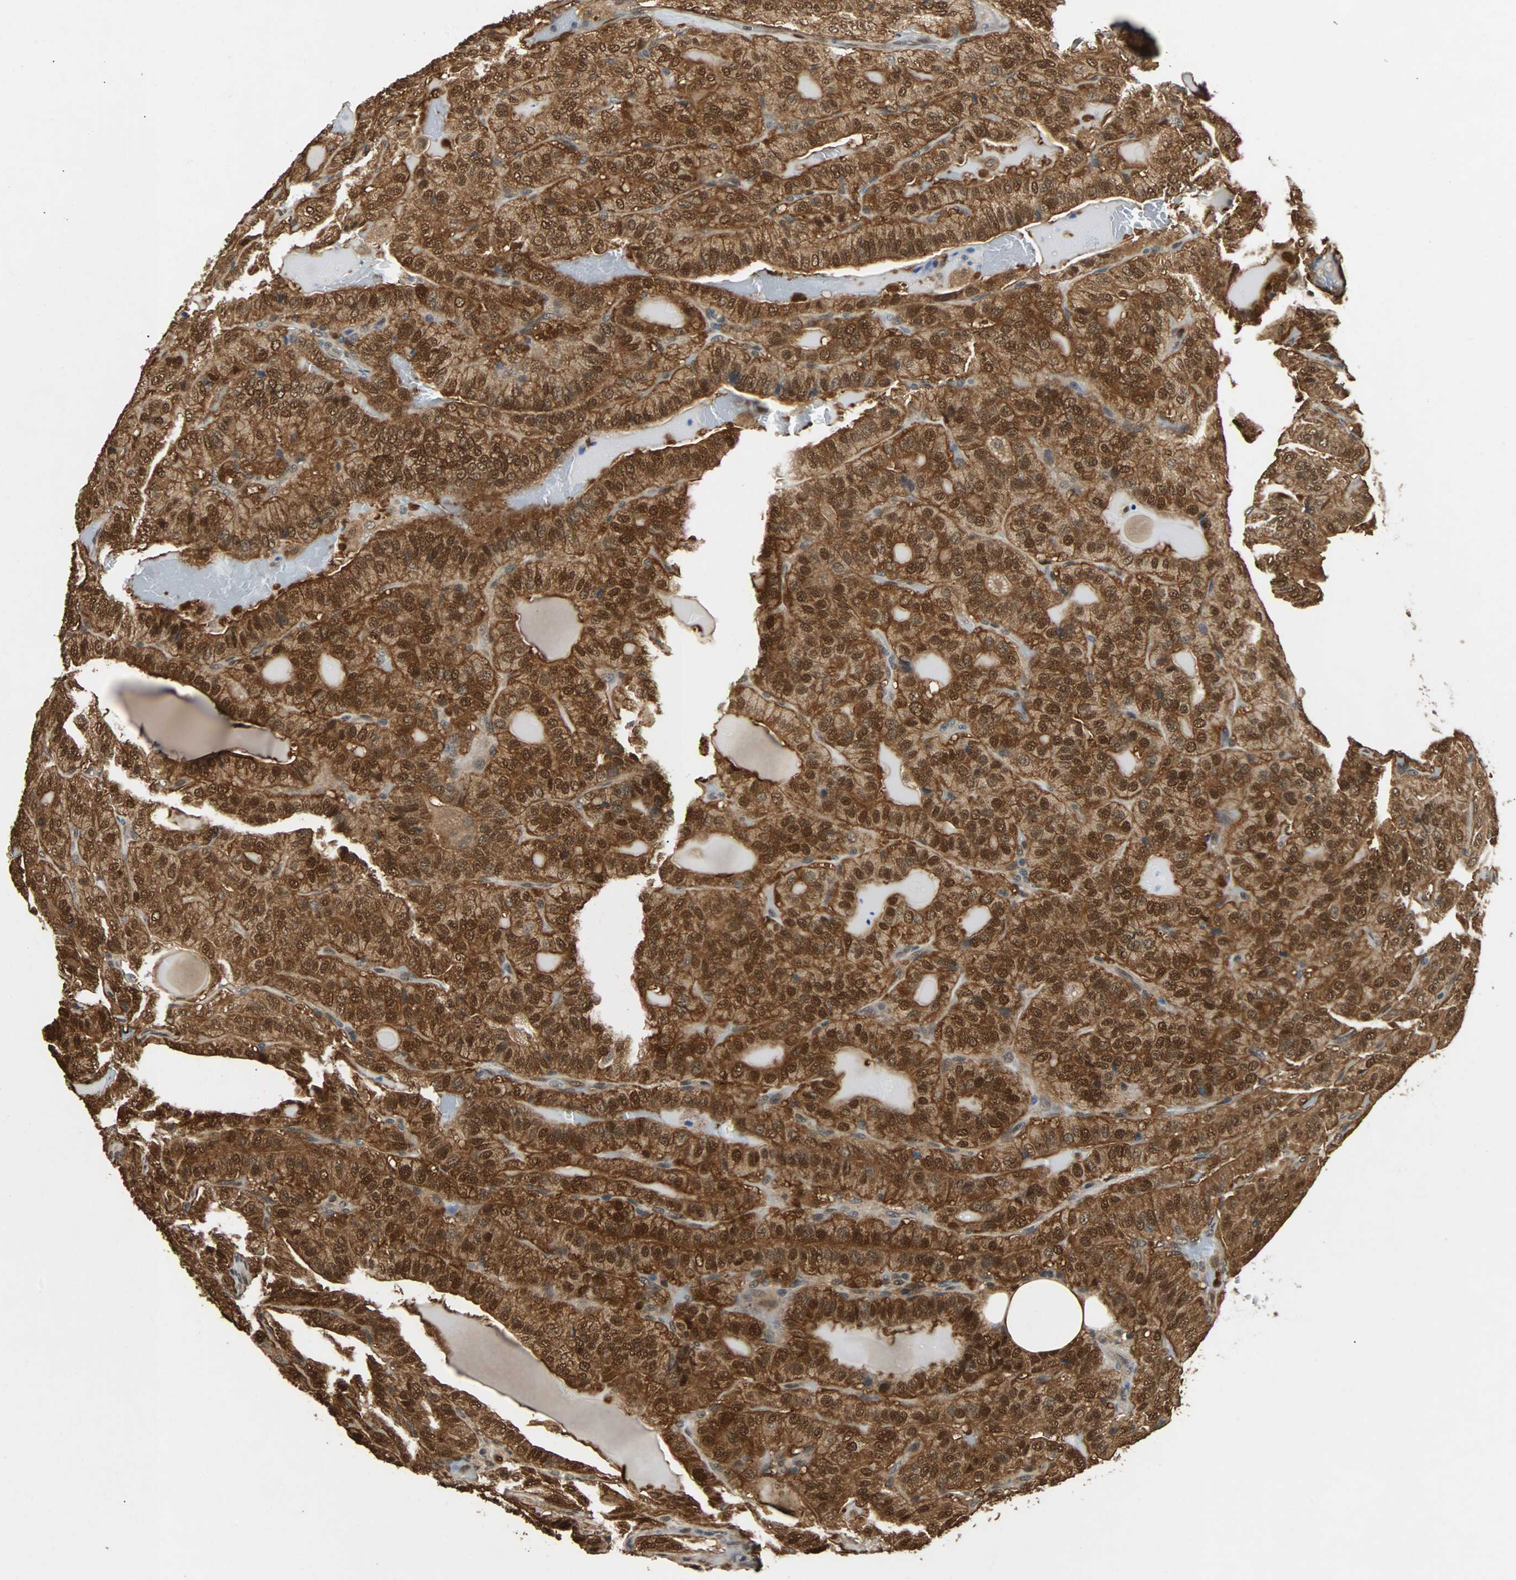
{"staining": {"intensity": "strong", "quantity": ">75%", "location": "cytoplasmic/membranous,nuclear"}, "tissue": "thyroid cancer", "cell_type": "Tumor cells", "image_type": "cancer", "snomed": [{"axis": "morphology", "description": "Papillary adenocarcinoma, NOS"}, {"axis": "topography", "description": "Thyroid gland"}], "caption": "Papillary adenocarcinoma (thyroid) tissue exhibits strong cytoplasmic/membranous and nuclear positivity in approximately >75% of tumor cells, visualized by immunohistochemistry. Immunohistochemistry (ihc) stains the protein of interest in brown and the nuclei are stained blue.", "gene": "PRDX6", "patient": {"sex": "male", "age": 77}}